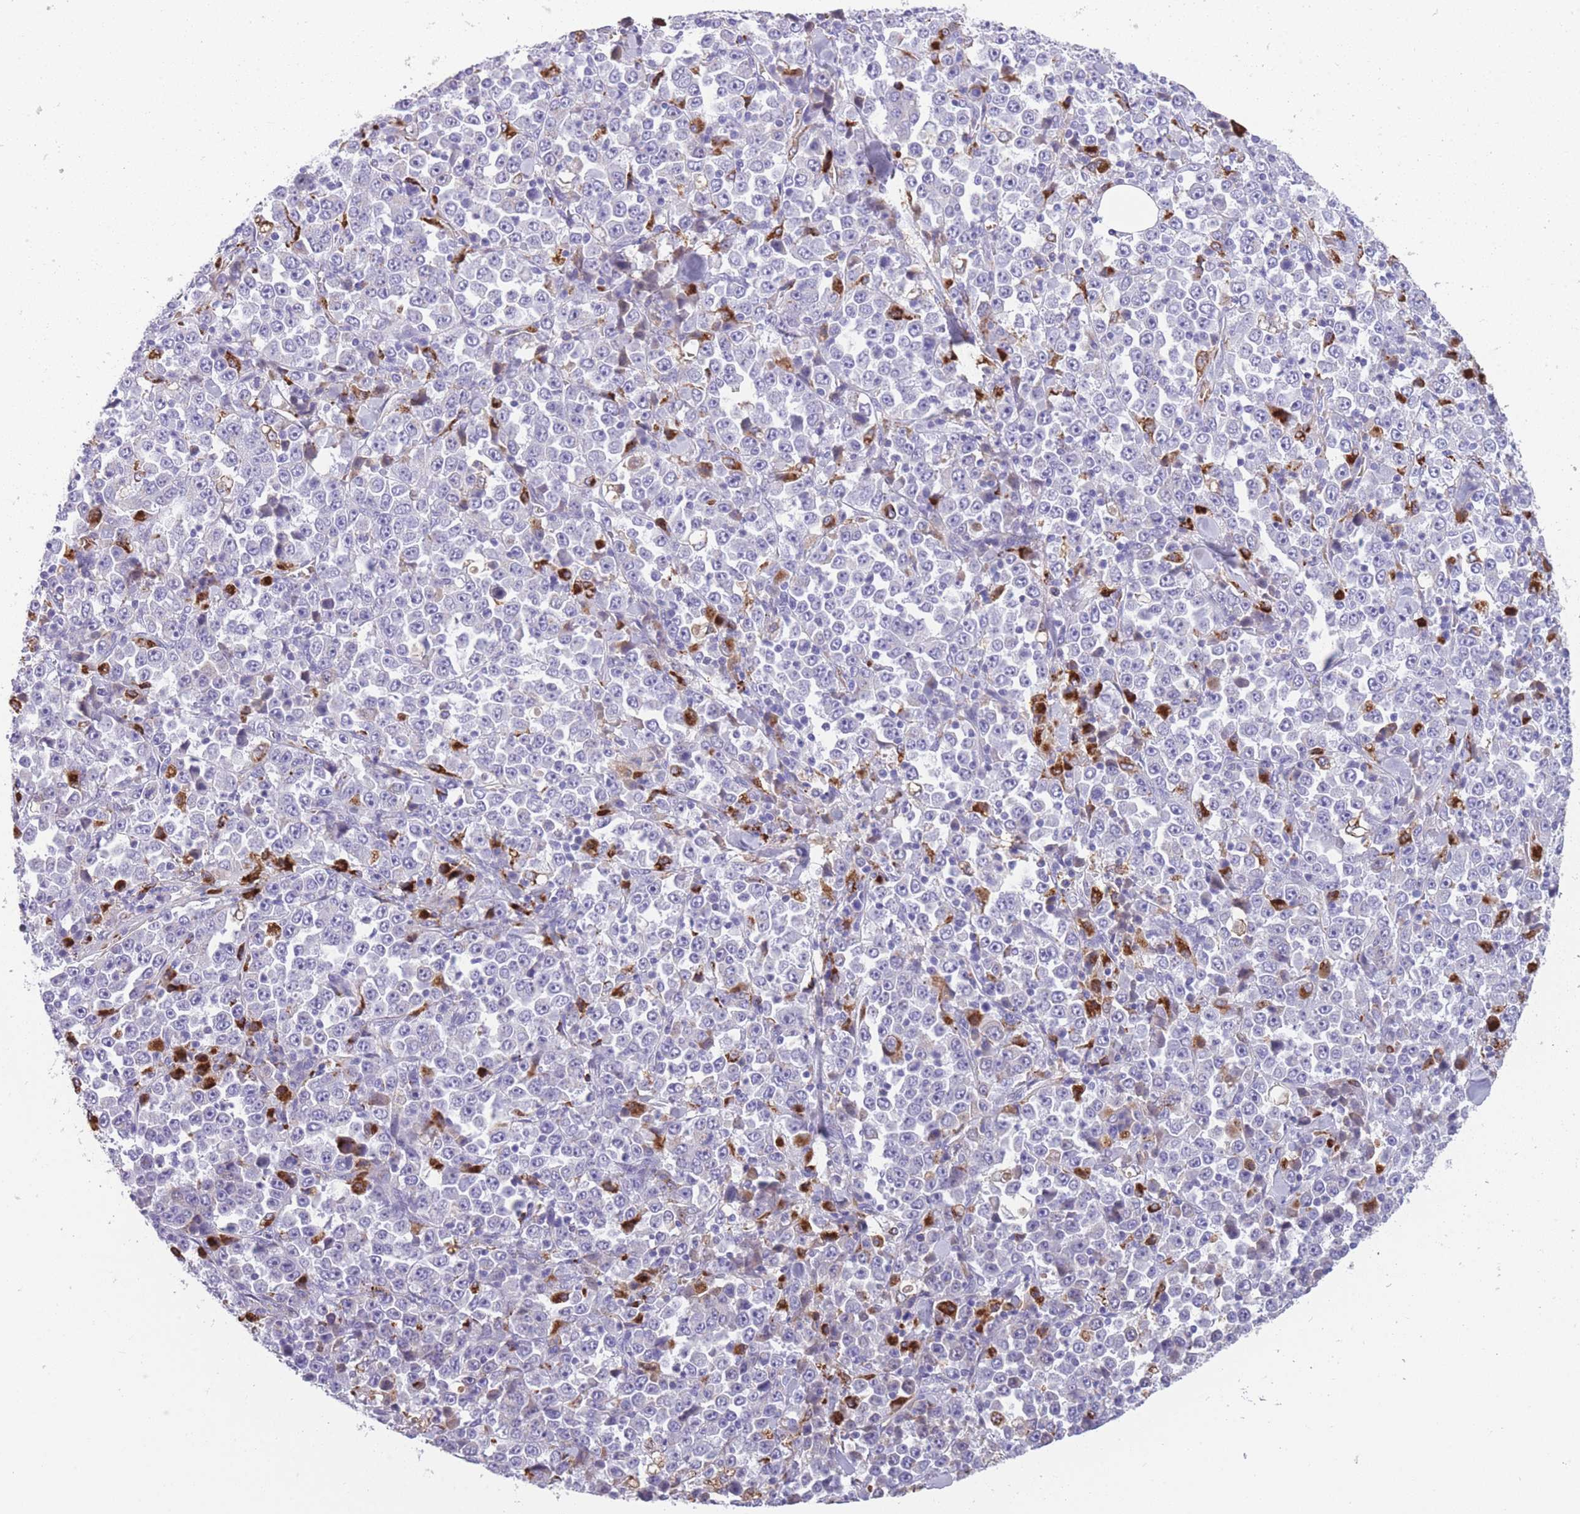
{"staining": {"intensity": "weak", "quantity": "<25%", "location": "cytoplasmic/membranous"}, "tissue": "stomach cancer", "cell_type": "Tumor cells", "image_type": "cancer", "snomed": [{"axis": "morphology", "description": "Normal tissue, NOS"}, {"axis": "morphology", "description": "Adenocarcinoma, NOS"}, {"axis": "topography", "description": "Stomach, upper"}, {"axis": "topography", "description": "Stomach"}], "caption": "A high-resolution micrograph shows IHC staining of adenocarcinoma (stomach), which displays no significant staining in tumor cells.", "gene": "GNAT1", "patient": {"sex": "male", "age": 59}}